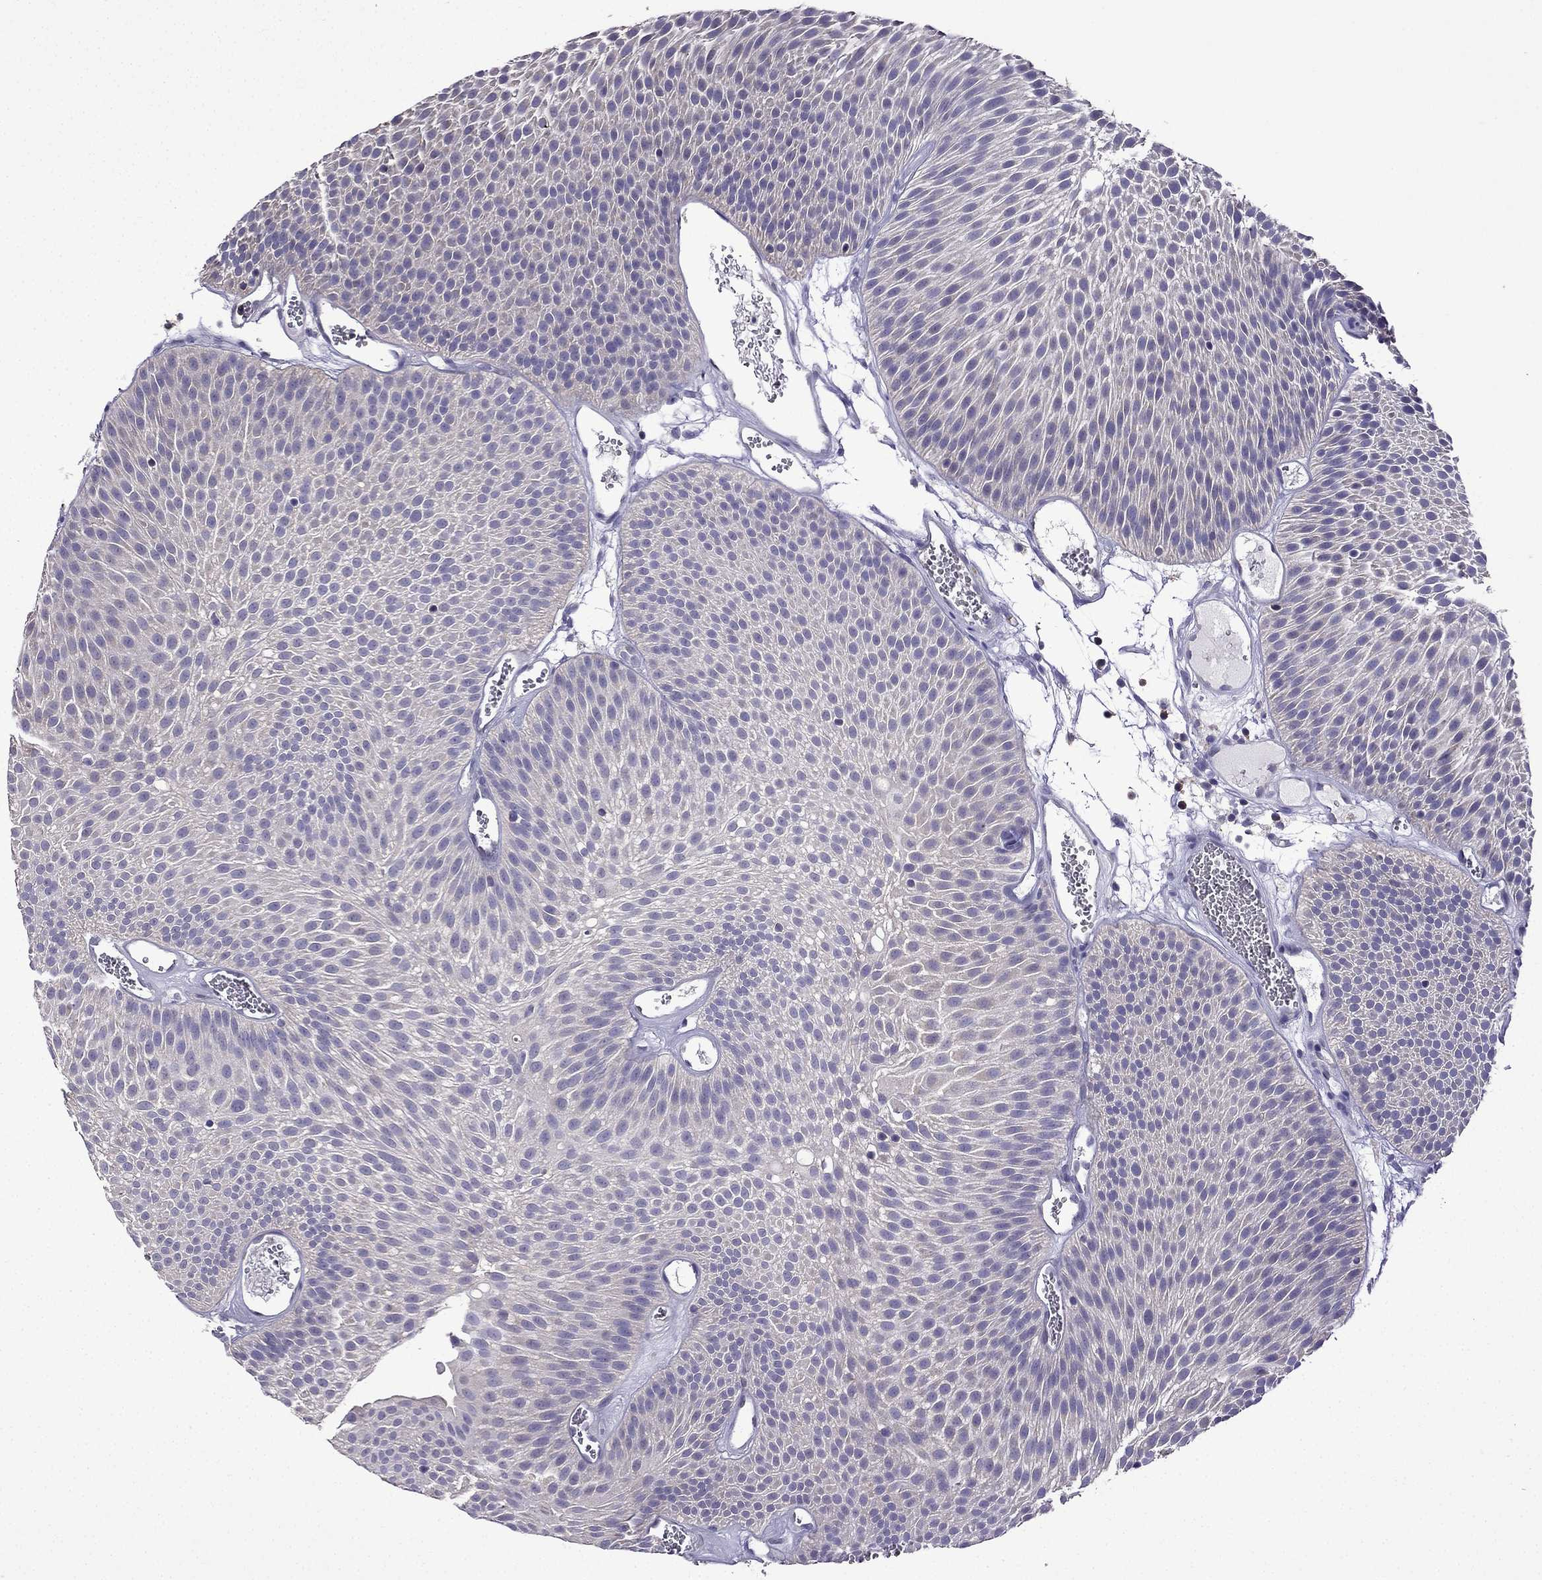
{"staining": {"intensity": "negative", "quantity": "none", "location": "none"}, "tissue": "urothelial cancer", "cell_type": "Tumor cells", "image_type": "cancer", "snomed": [{"axis": "morphology", "description": "Urothelial carcinoma, Low grade"}, {"axis": "topography", "description": "Urinary bladder"}], "caption": "Immunohistochemistry histopathology image of urothelial cancer stained for a protein (brown), which reveals no expression in tumor cells.", "gene": "TTN", "patient": {"sex": "male", "age": 52}}